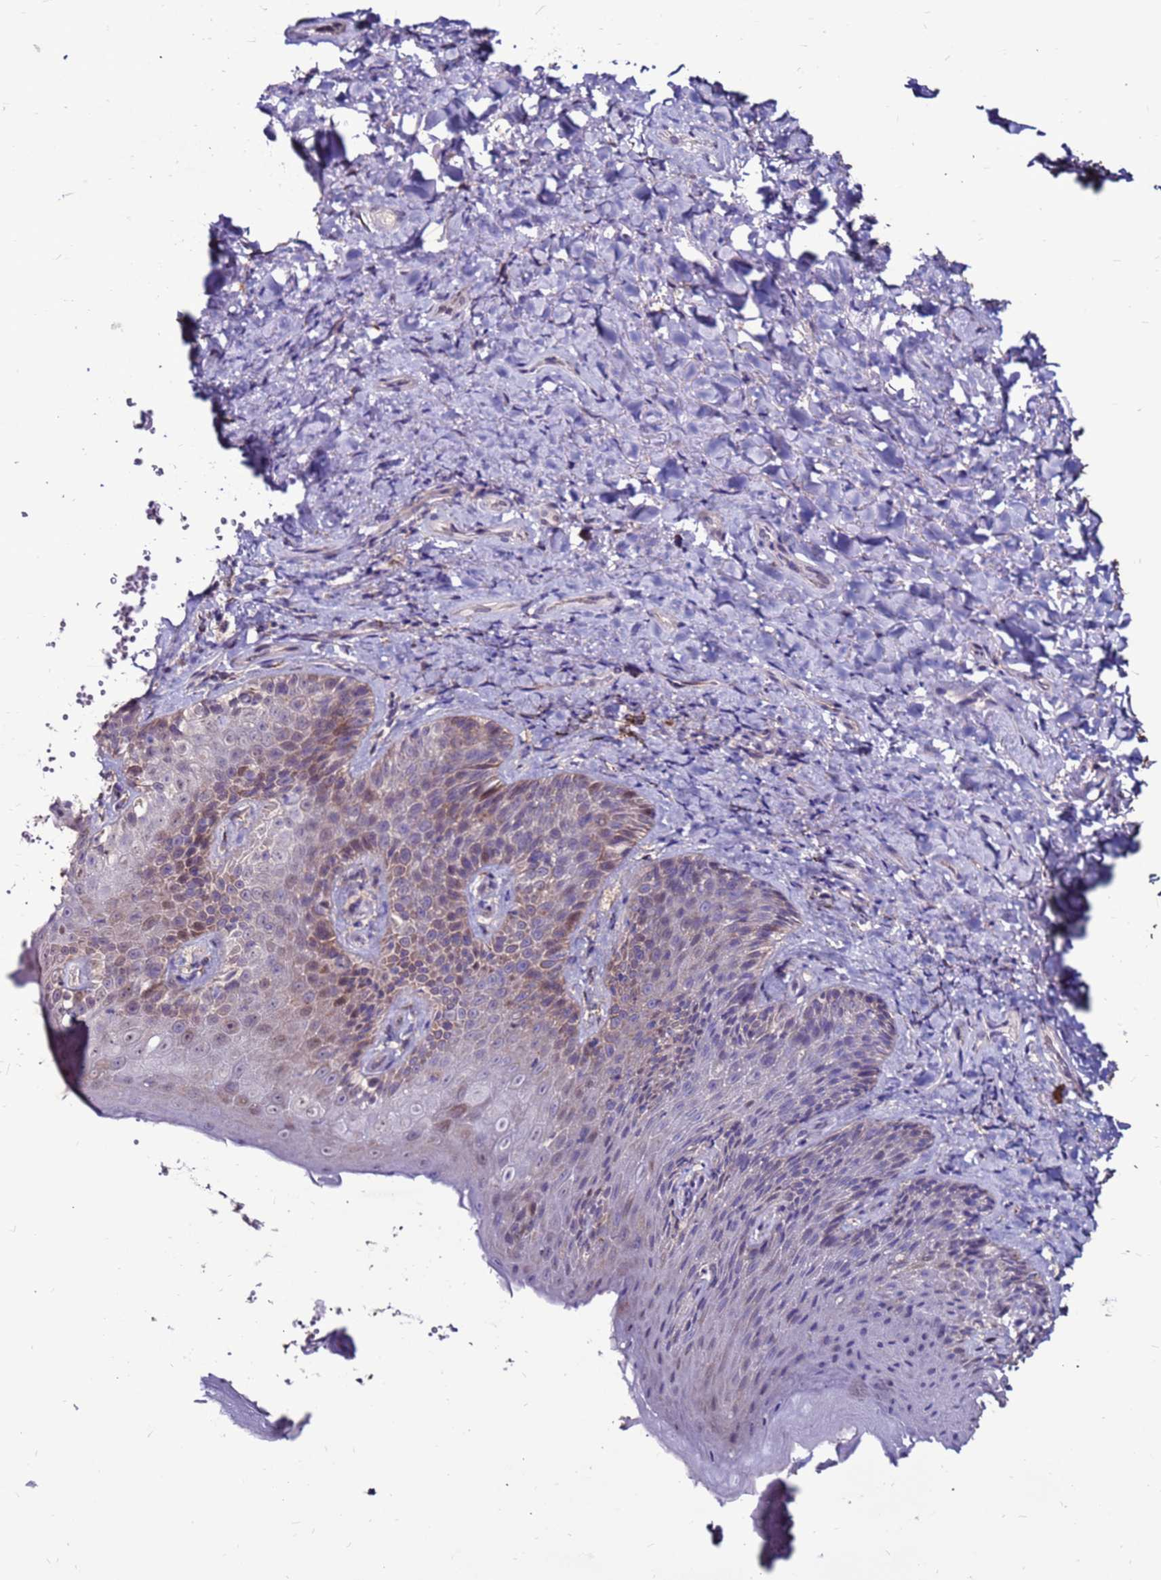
{"staining": {"intensity": "moderate", "quantity": "<25%", "location": "cytoplasmic/membranous"}, "tissue": "skin", "cell_type": "Epidermal cells", "image_type": "normal", "snomed": [{"axis": "morphology", "description": "Normal tissue, NOS"}, {"axis": "topography", "description": "Anal"}], "caption": "A low amount of moderate cytoplasmic/membranous expression is present in about <25% of epidermal cells in benign skin.", "gene": "SLC44A3", "patient": {"sex": "female", "age": 89}}